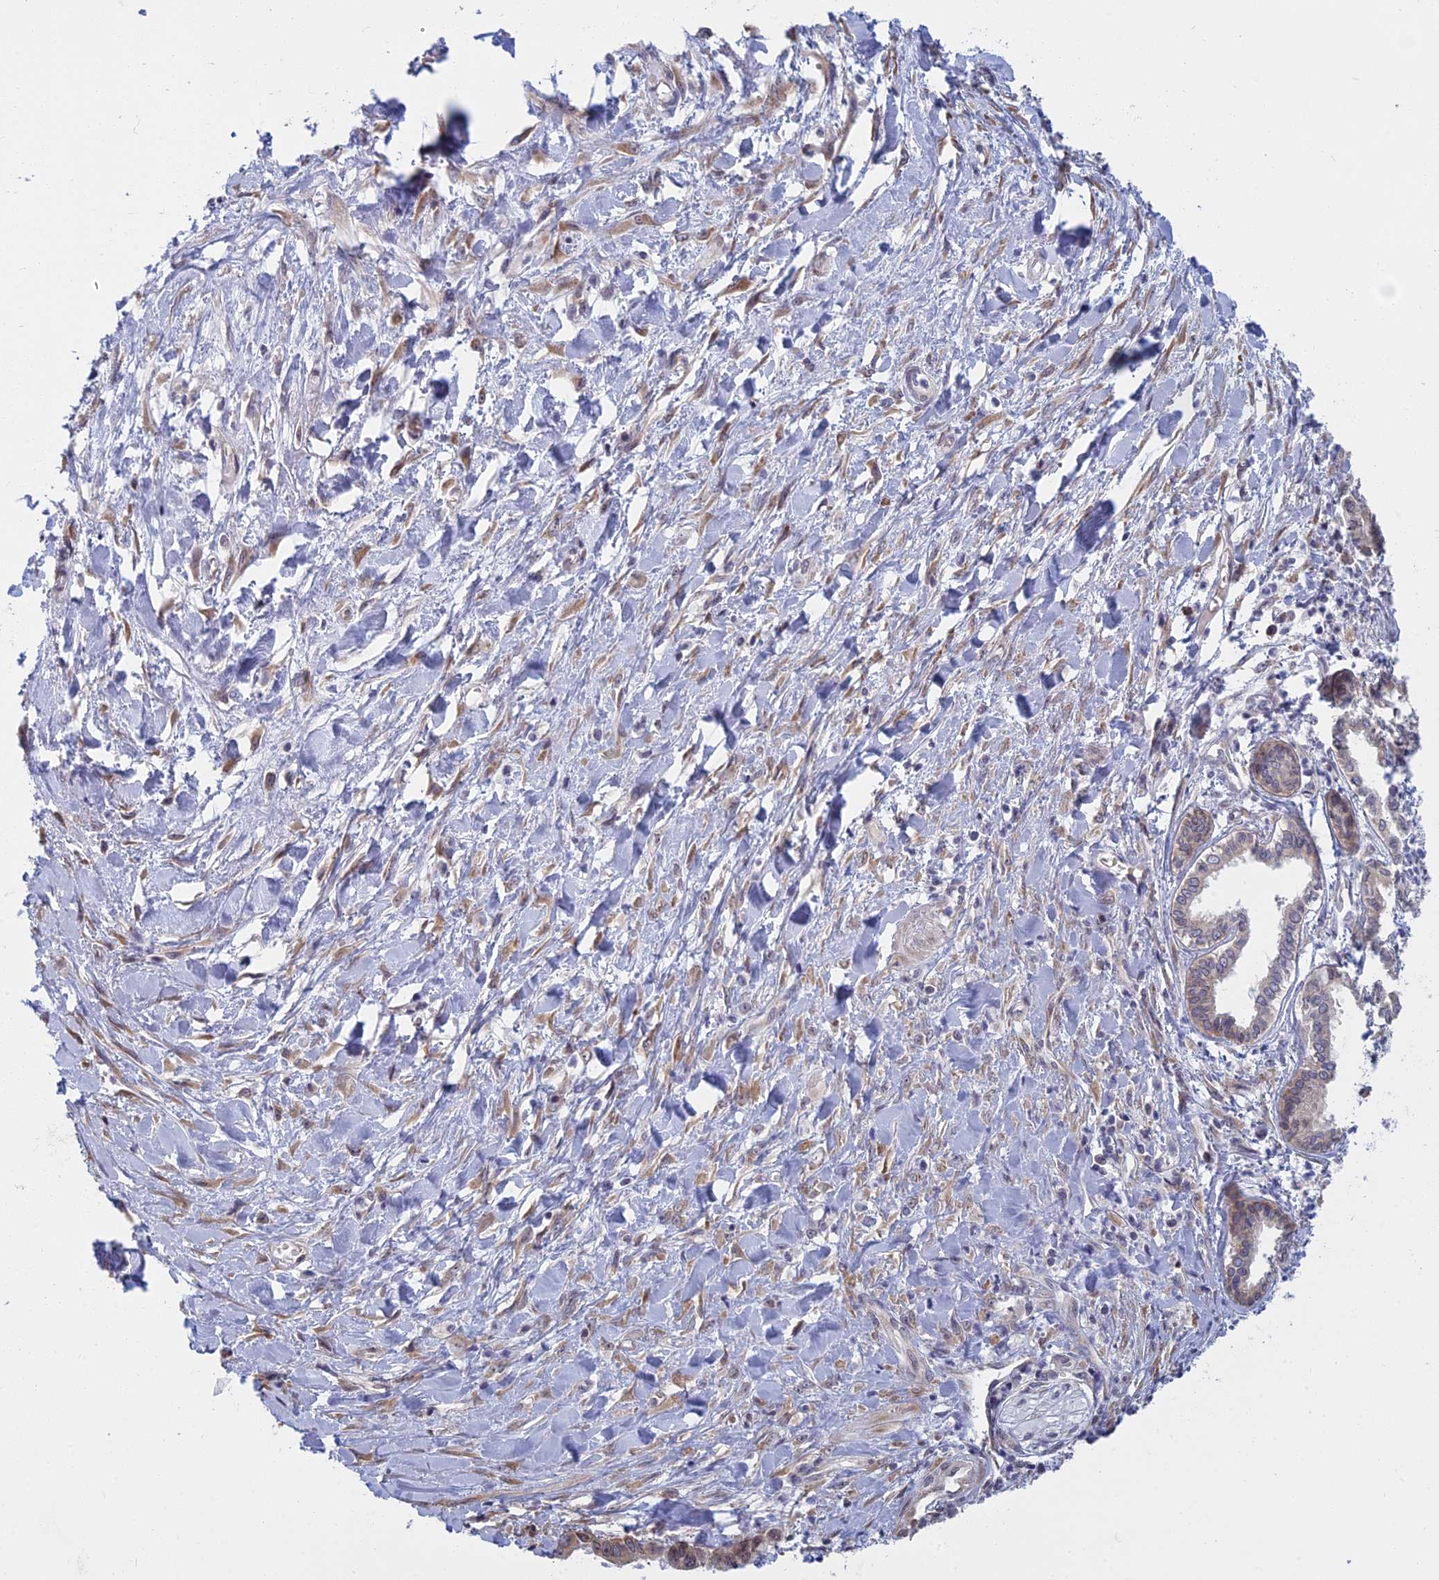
{"staining": {"intensity": "weak", "quantity": "<25%", "location": "nuclear"}, "tissue": "pancreatic cancer", "cell_type": "Tumor cells", "image_type": "cancer", "snomed": [{"axis": "morphology", "description": "Adenocarcinoma, NOS"}, {"axis": "topography", "description": "Pancreas"}], "caption": "High magnification brightfield microscopy of pancreatic adenocarcinoma stained with DAB (brown) and counterstained with hematoxylin (blue): tumor cells show no significant expression.", "gene": "RPS19BP1", "patient": {"sex": "female", "age": 50}}